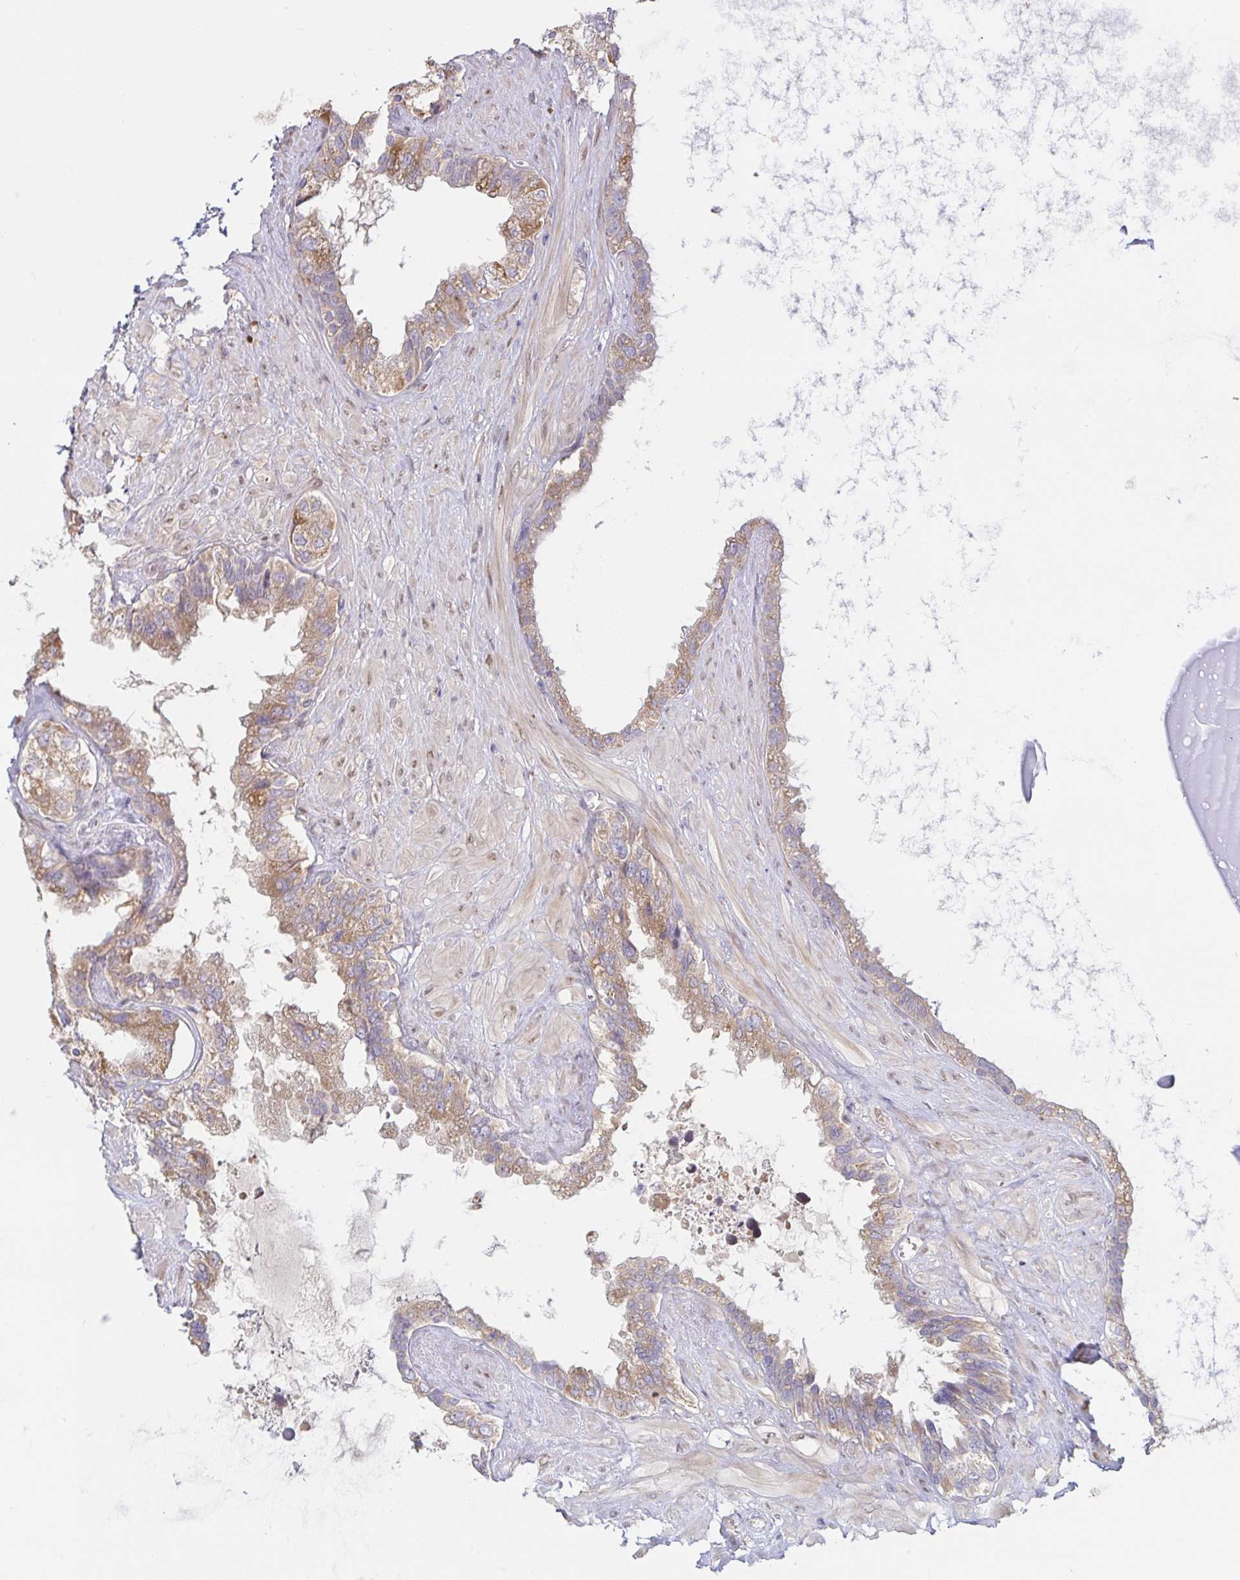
{"staining": {"intensity": "moderate", "quantity": ">75%", "location": "cytoplasmic/membranous"}, "tissue": "seminal vesicle", "cell_type": "Glandular cells", "image_type": "normal", "snomed": [{"axis": "morphology", "description": "Normal tissue, NOS"}, {"axis": "topography", "description": "Seminal veicle"}, {"axis": "topography", "description": "Peripheral nerve tissue"}], "caption": "A medium amount of moderate cytoplasmic/membranous expression is appreciated in approximately >75% of glandular cells in normal seminal vesicle.", "gene": "LARP1", "patient": {"sex": "male", "age": 76}}